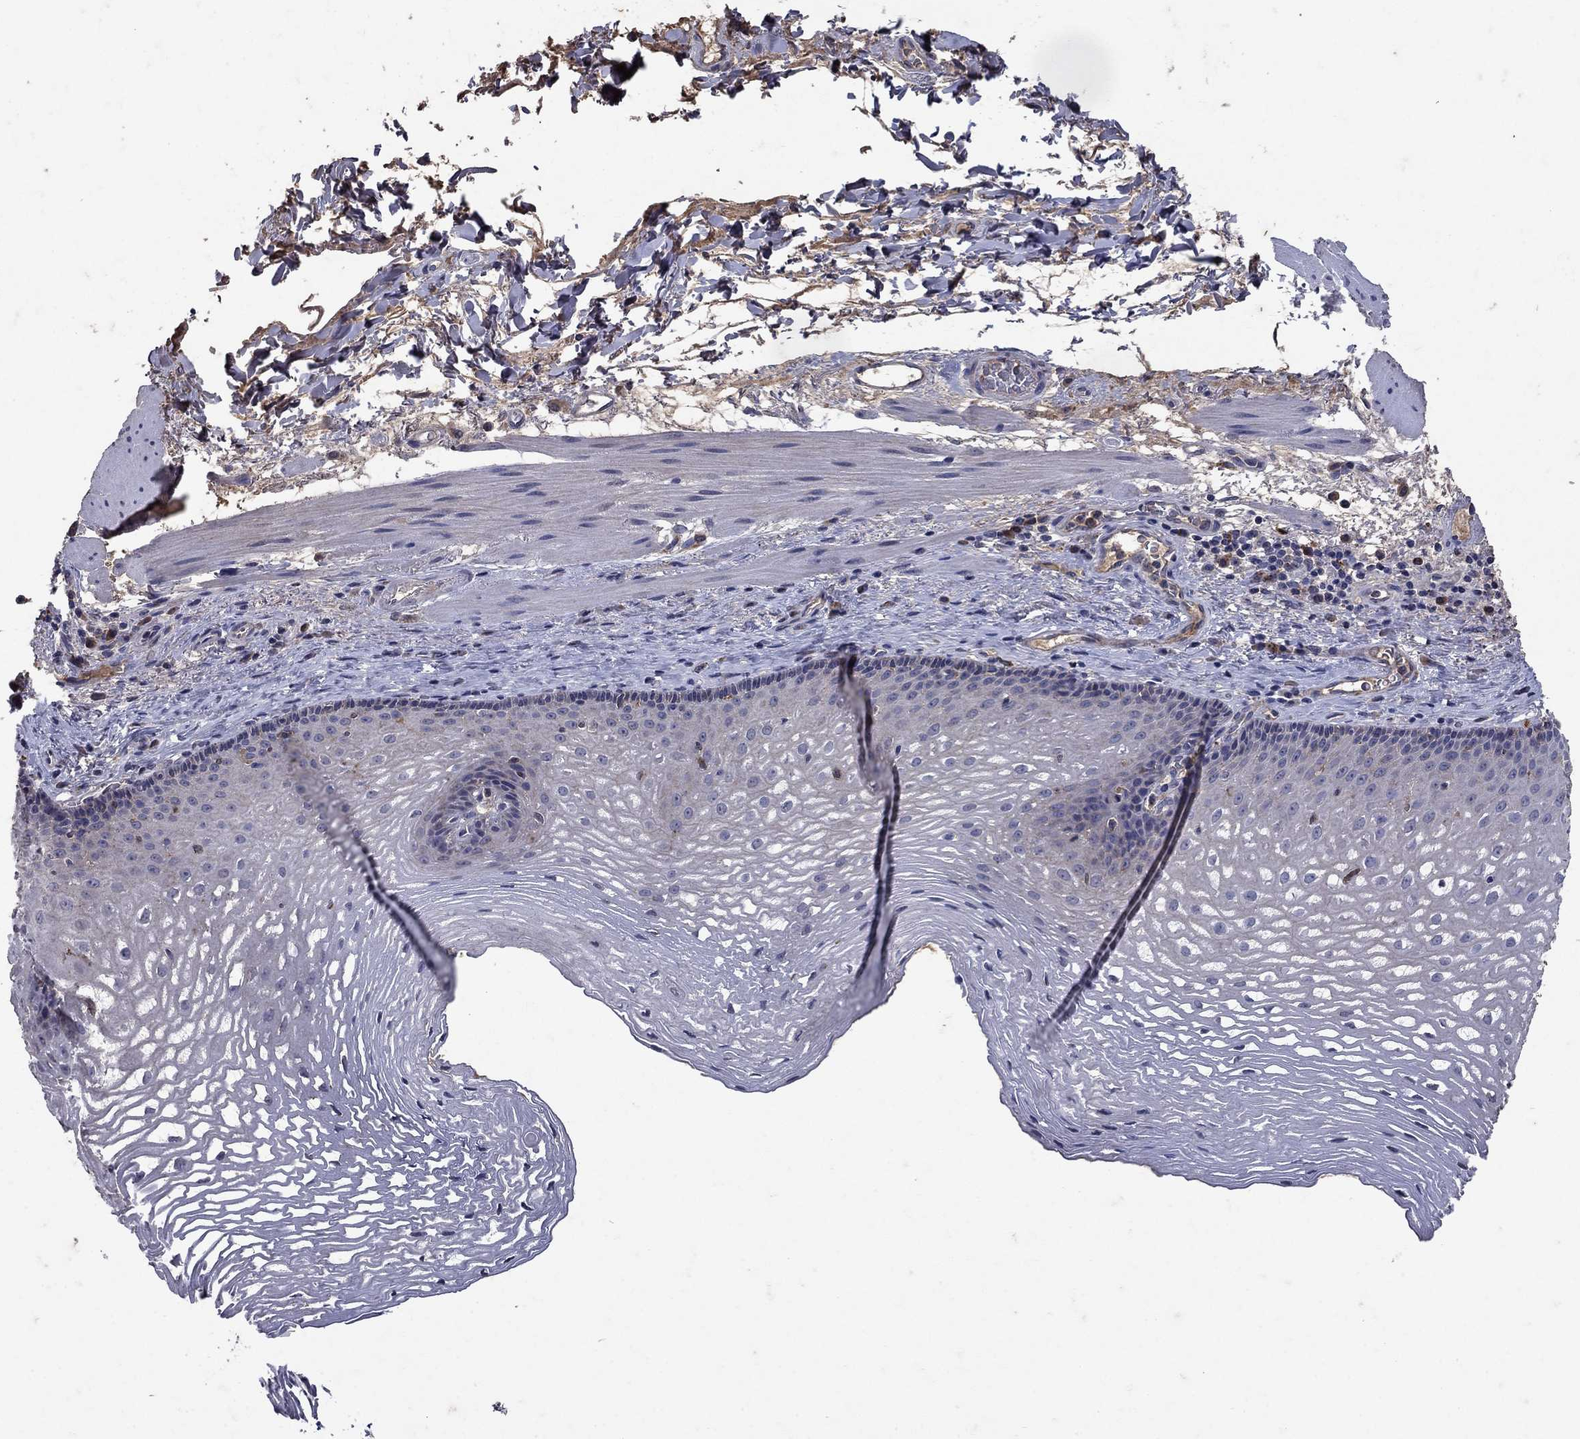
{"staining": {"intensity": "negative", "quantity": "none", "location": "none"}, "tissue": "esophagus", "cell_type": "Squamous epithelial cells", "image_type": "normal", "snomed": [{"axis": "morphology", "description": "Normal tissue, NOS"}, {"axis": "topography", "description": "Esophagus"}], "caption": "The IHC photomicrograph has no significant staining in squamous epithelial cells of esophagus. (DAB IHC, high magnification).", "gene": "NPC2", "patient": {"sex": "male", "age": 76}}